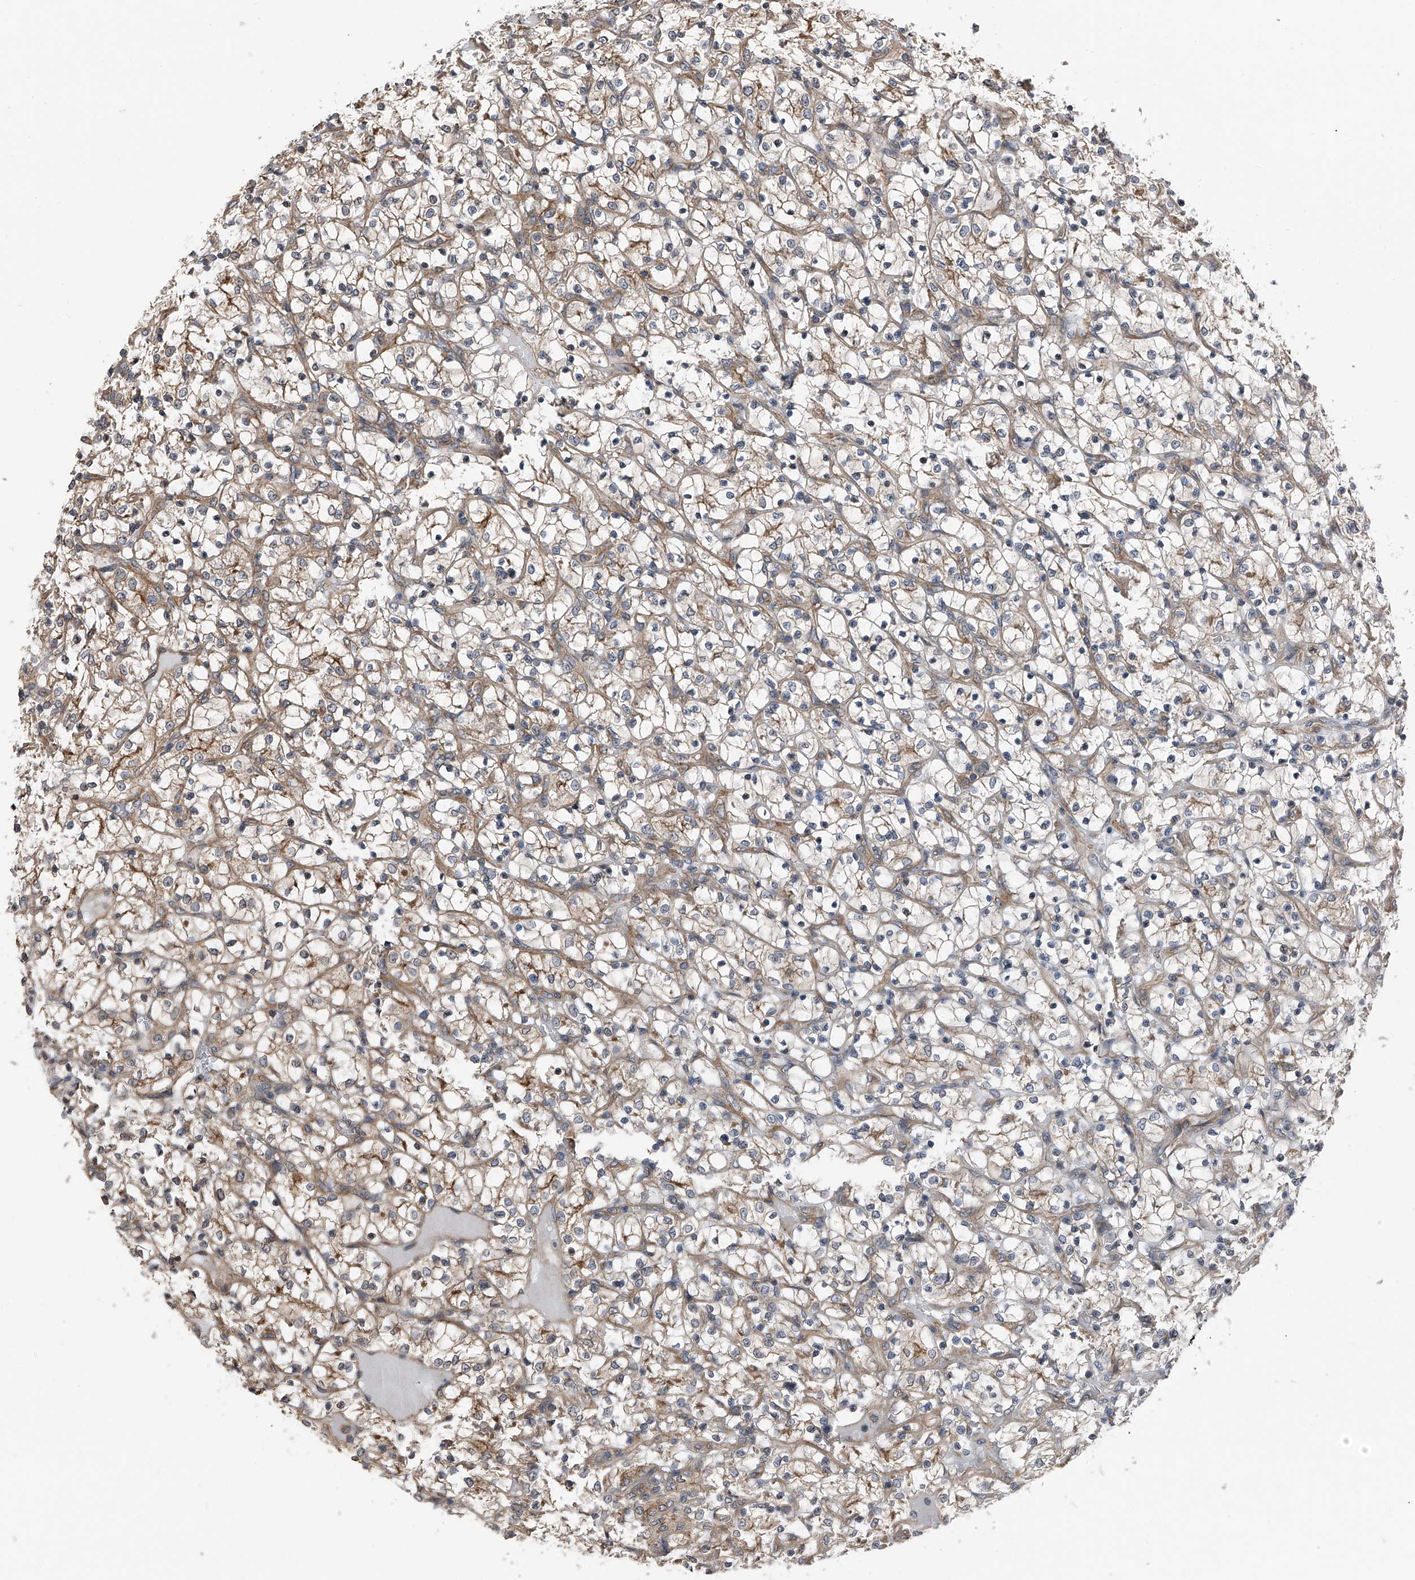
{"staining": {"intensity": "weak", "quantity": "<25%", "location": "cytoplasmic/membranous"}, "tissue": "renal cancer", "cell_type": "Tumor cells", "image_type": "cancer", "snomed": [{"axis": "morphology", "description": "Adenocarcinoma, NOS"}, {"axis": "topography", "description": "Kidney"}], "caption": "Protein analysis of renal adenocarcinoma demonstrates no significant expression in tumor cells. The staining was performed using DAB to visualize the protein expression in brown, while the nuclei were stained in blue with hematoxylin (Magnification: 20x).", "gene": "KCNJ2", "patient": {"sex": "female", "age": 69}}